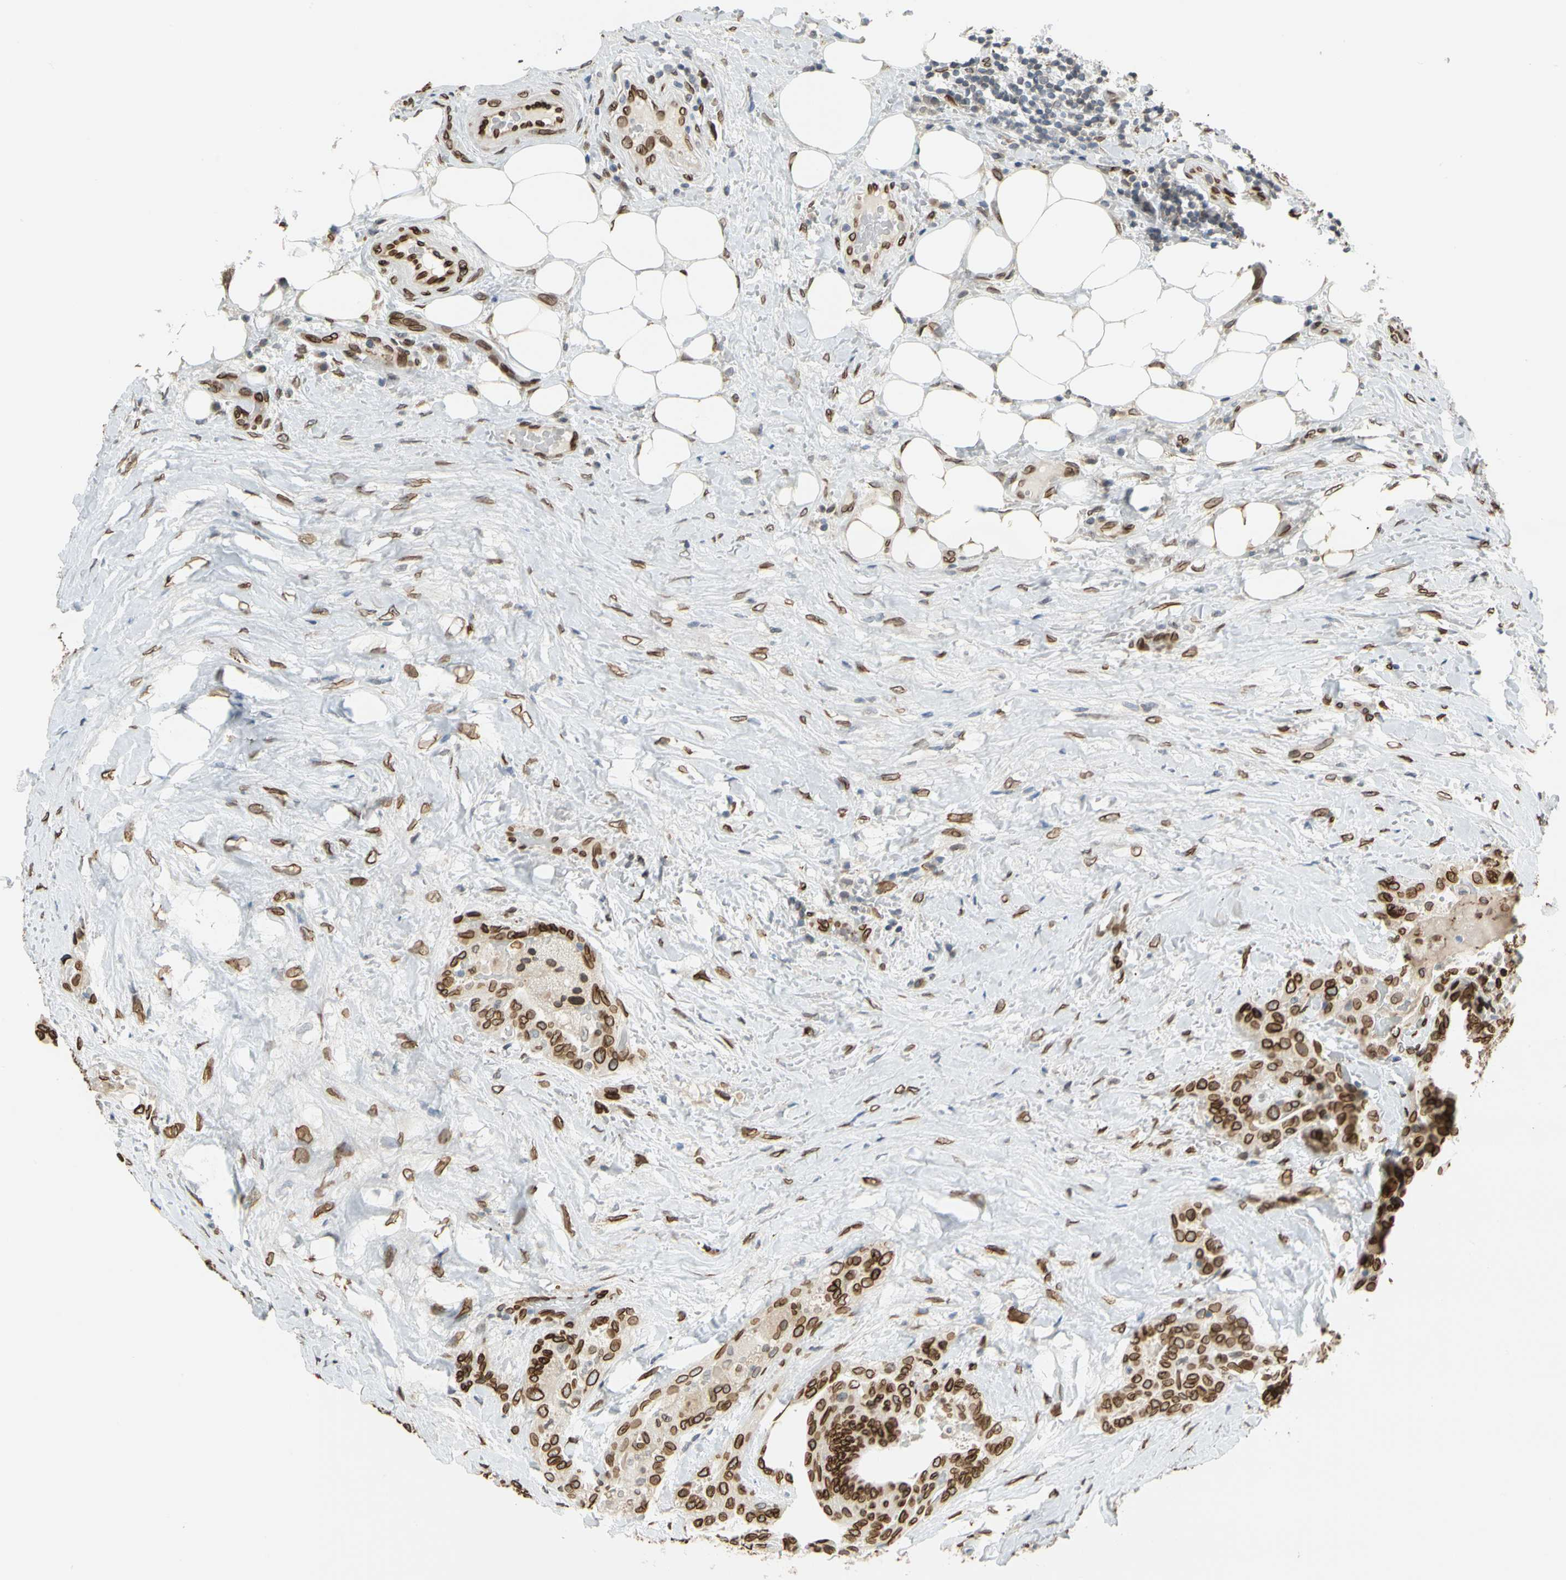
{"staining": {"intensity": "strong", "quantity": ">75%", "location": "cytoplasmic/membranous,nuclear"}, "tissue": "thyroid cancer", "cell_type": "Tumor cells", "image_type": "cancer", "snomed": [{"axis": "morphology", "description": "Papillary adenocarcinoma, NOS"}, {"axis": "topography", "description": "Thyroid gland"}], "caption": "This photomicrograph exhibits thyroid cancer (papillary adenocarcinoma) stained with IHC to label a protein in brown. The cytoplasmic/membranous and nuclear of tumor cells show strong positivity for the protein. Nuclei are counter-stained blue.", "gene": "SUN1", "patient": {"sex": "male", "age": 77}}